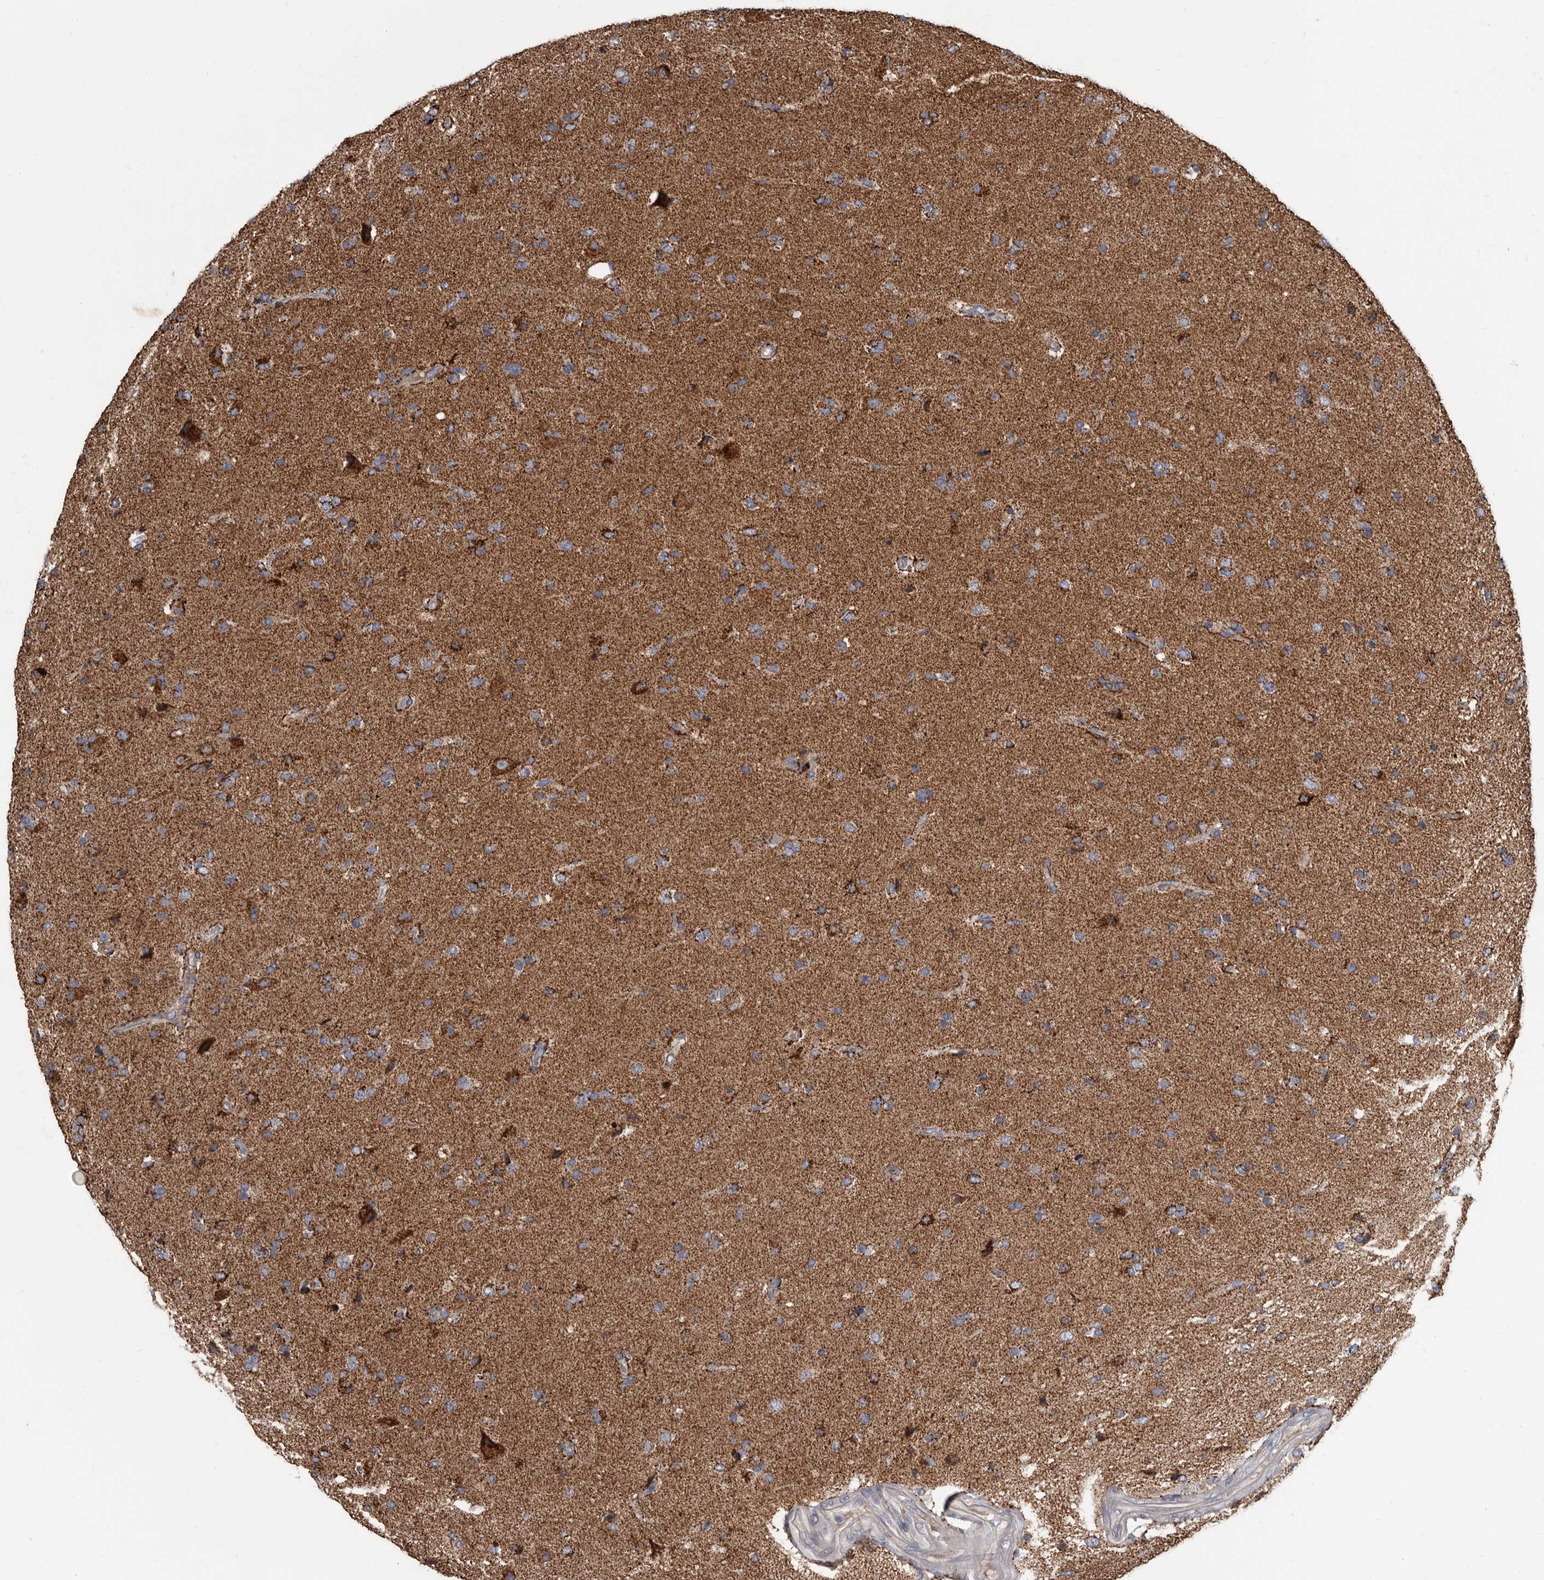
{"staining": {"intensity": "moderate", "quantity": ">75%", "location": "cytoplasmic/membranous"}, "tissue": "glioma", "cell_type": "Tumor cells", "image_type": "cancer", "snomed": [{"axis": "morphology", "description": "Glioma, malignant, High grade"}, {"axis": "topography", "description": "Brain"}], "caption": "A medium amount of moderate cytoplasmic/membranous positivity is identified in approximately >75% of tumor cells in glioma tissue.", "gene": "ALDH5A1", "patient": {"sex": "male", "age": 72}}